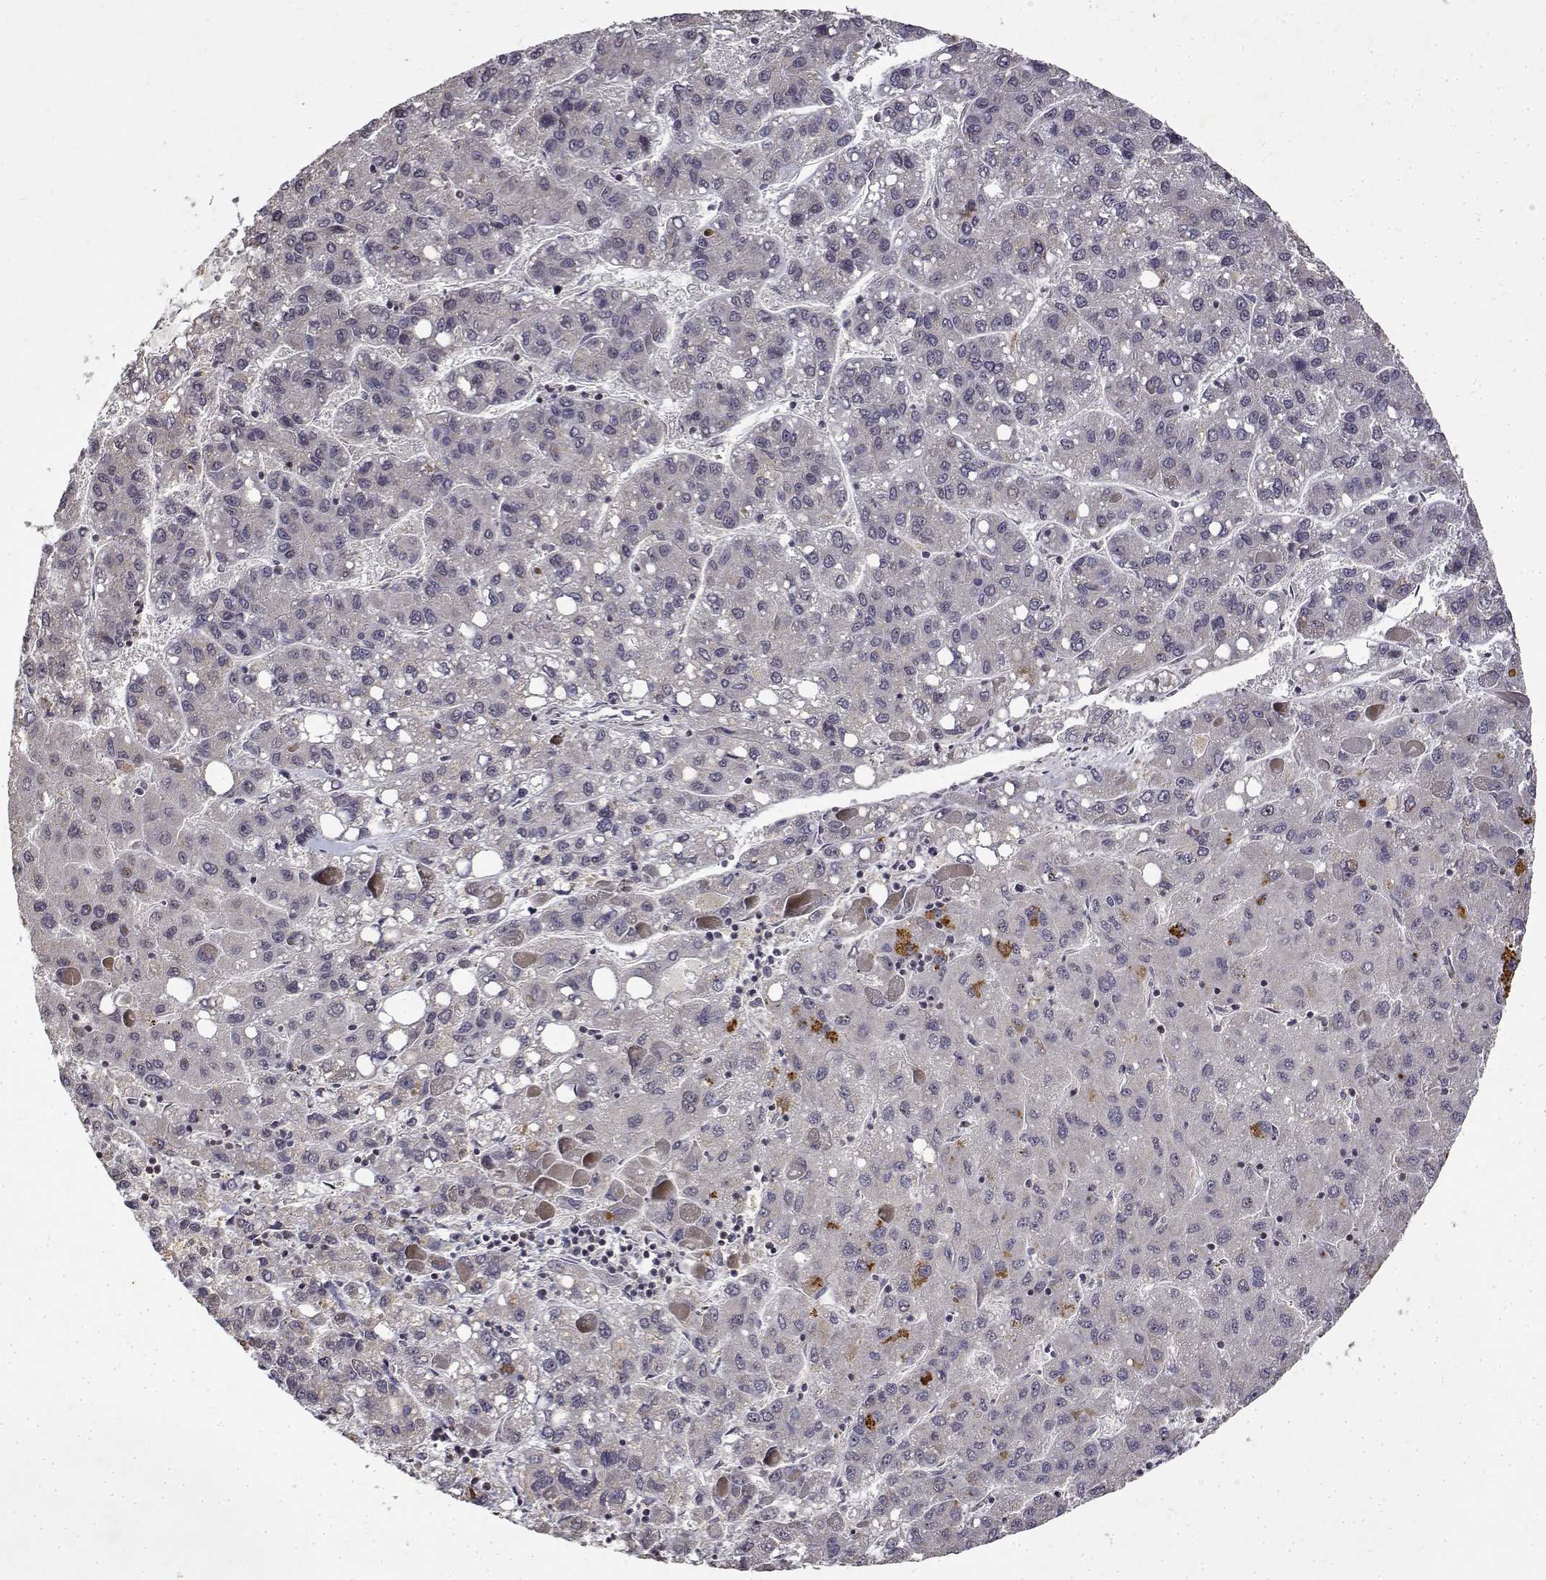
{"staining": {"intensity": "negative", "quantity": "none", "location": "none"}, "tissue": "liver cancer", "cell_type": "Tumor cells", "image_type": "cancer", "snomed": [{"axis": "morphology", "description": "Carcinoma, Hepatocellular, NOS"}, {"axis": "topography", "description": "Liver"}], "caption": "Tumor cells are negative for brown protein staining in liver cancer (hepatocellular carcinoma).", "gene": "BDNF", "patient": {"sex": "female", "age": 82}}